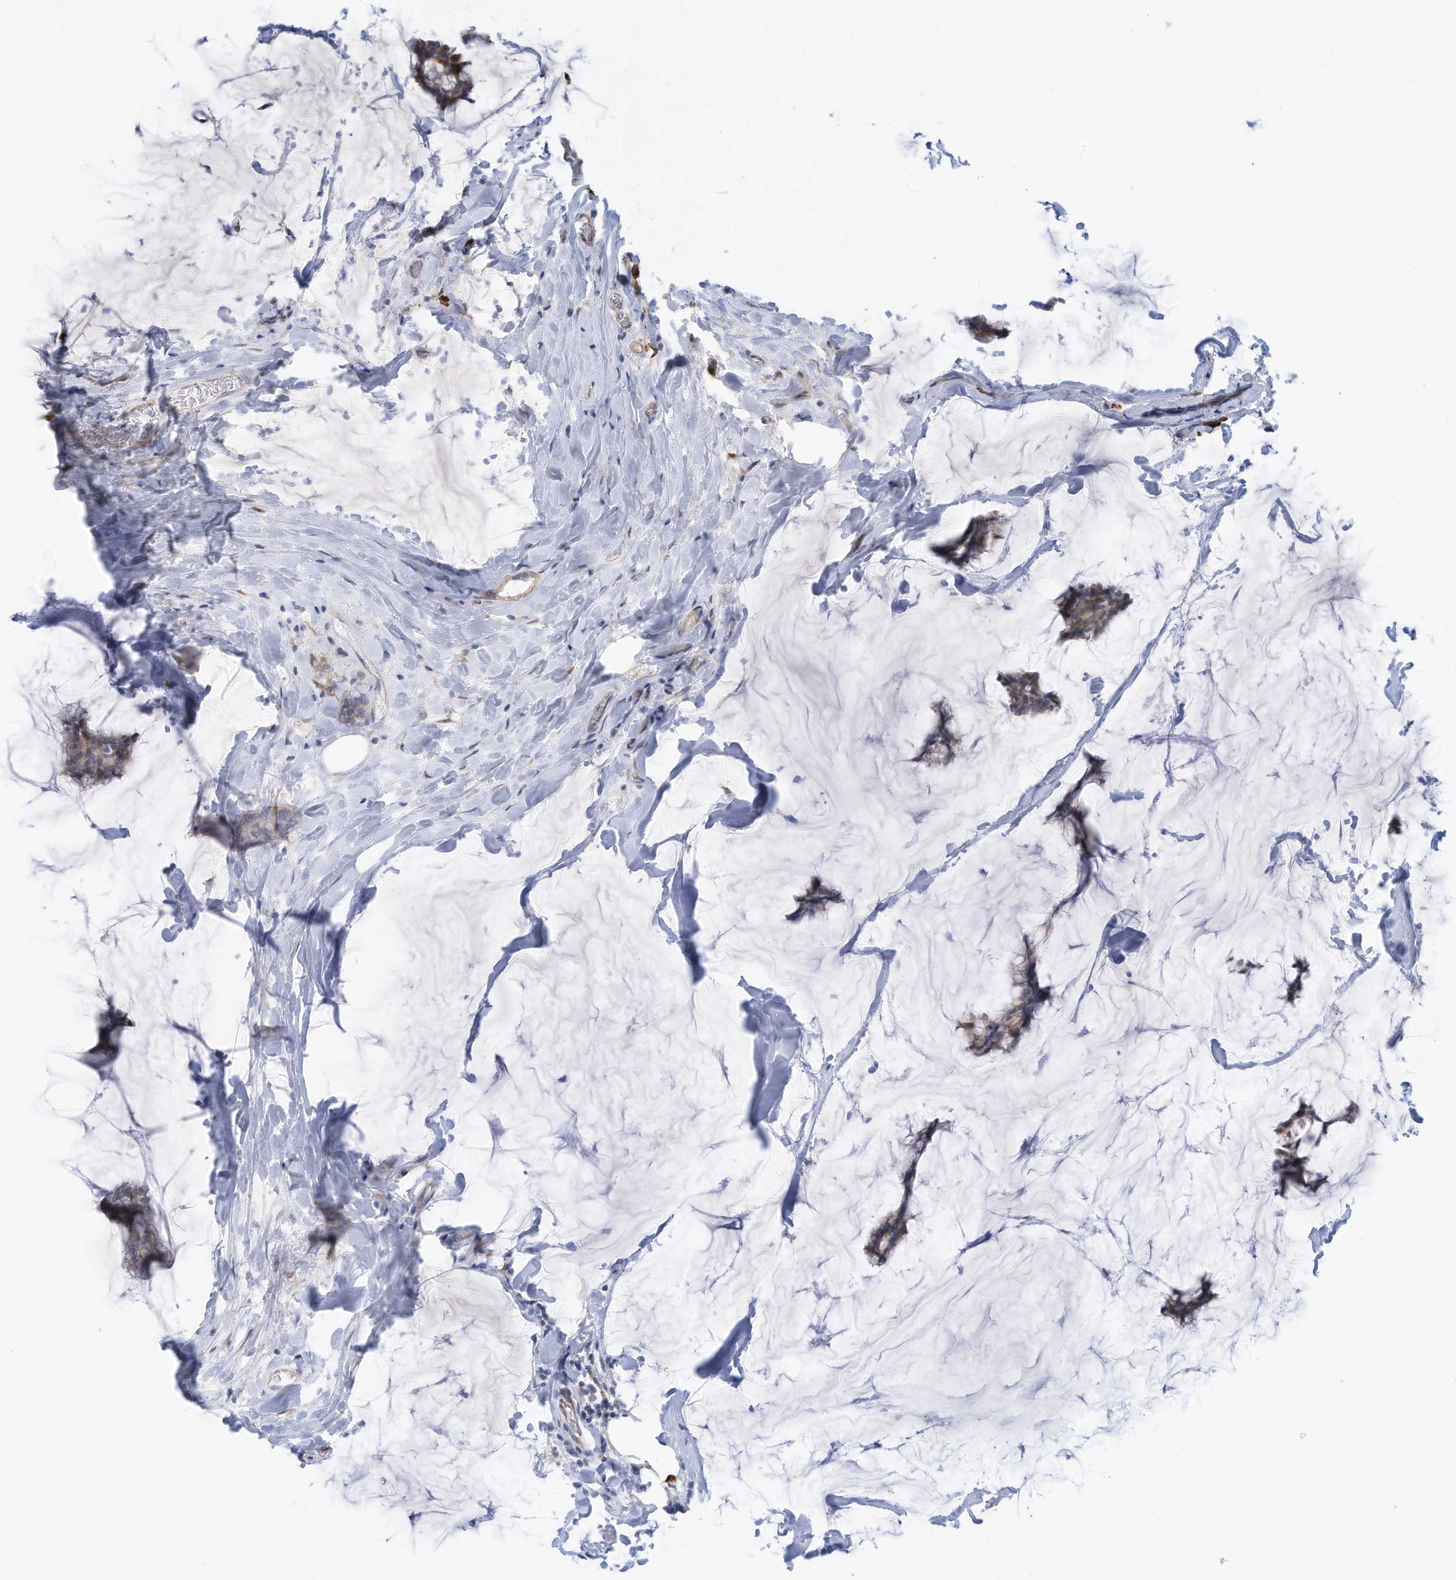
{"staining": {"intensity": "weak", "quantity": "25%-75%", "location": "cytoplasmic/membranous"}, "tissue": "breast cancer", "cell_type": "Tumor cells", "image_type": "cancer", "snomed": [{"axis": "morphology", "description": "Duct carcinoma"}, {"axis": "topography", "description": "Breast"}], "caption": "Brown immunohistochemical staining in breast cancer (invasive ductal carcinoma) displays weak cytoplasmic/membranous expression in about 25%-75% of tumor cells.", "gene": "ZNF292", "patient": {"sex": "female", "age": 93}}